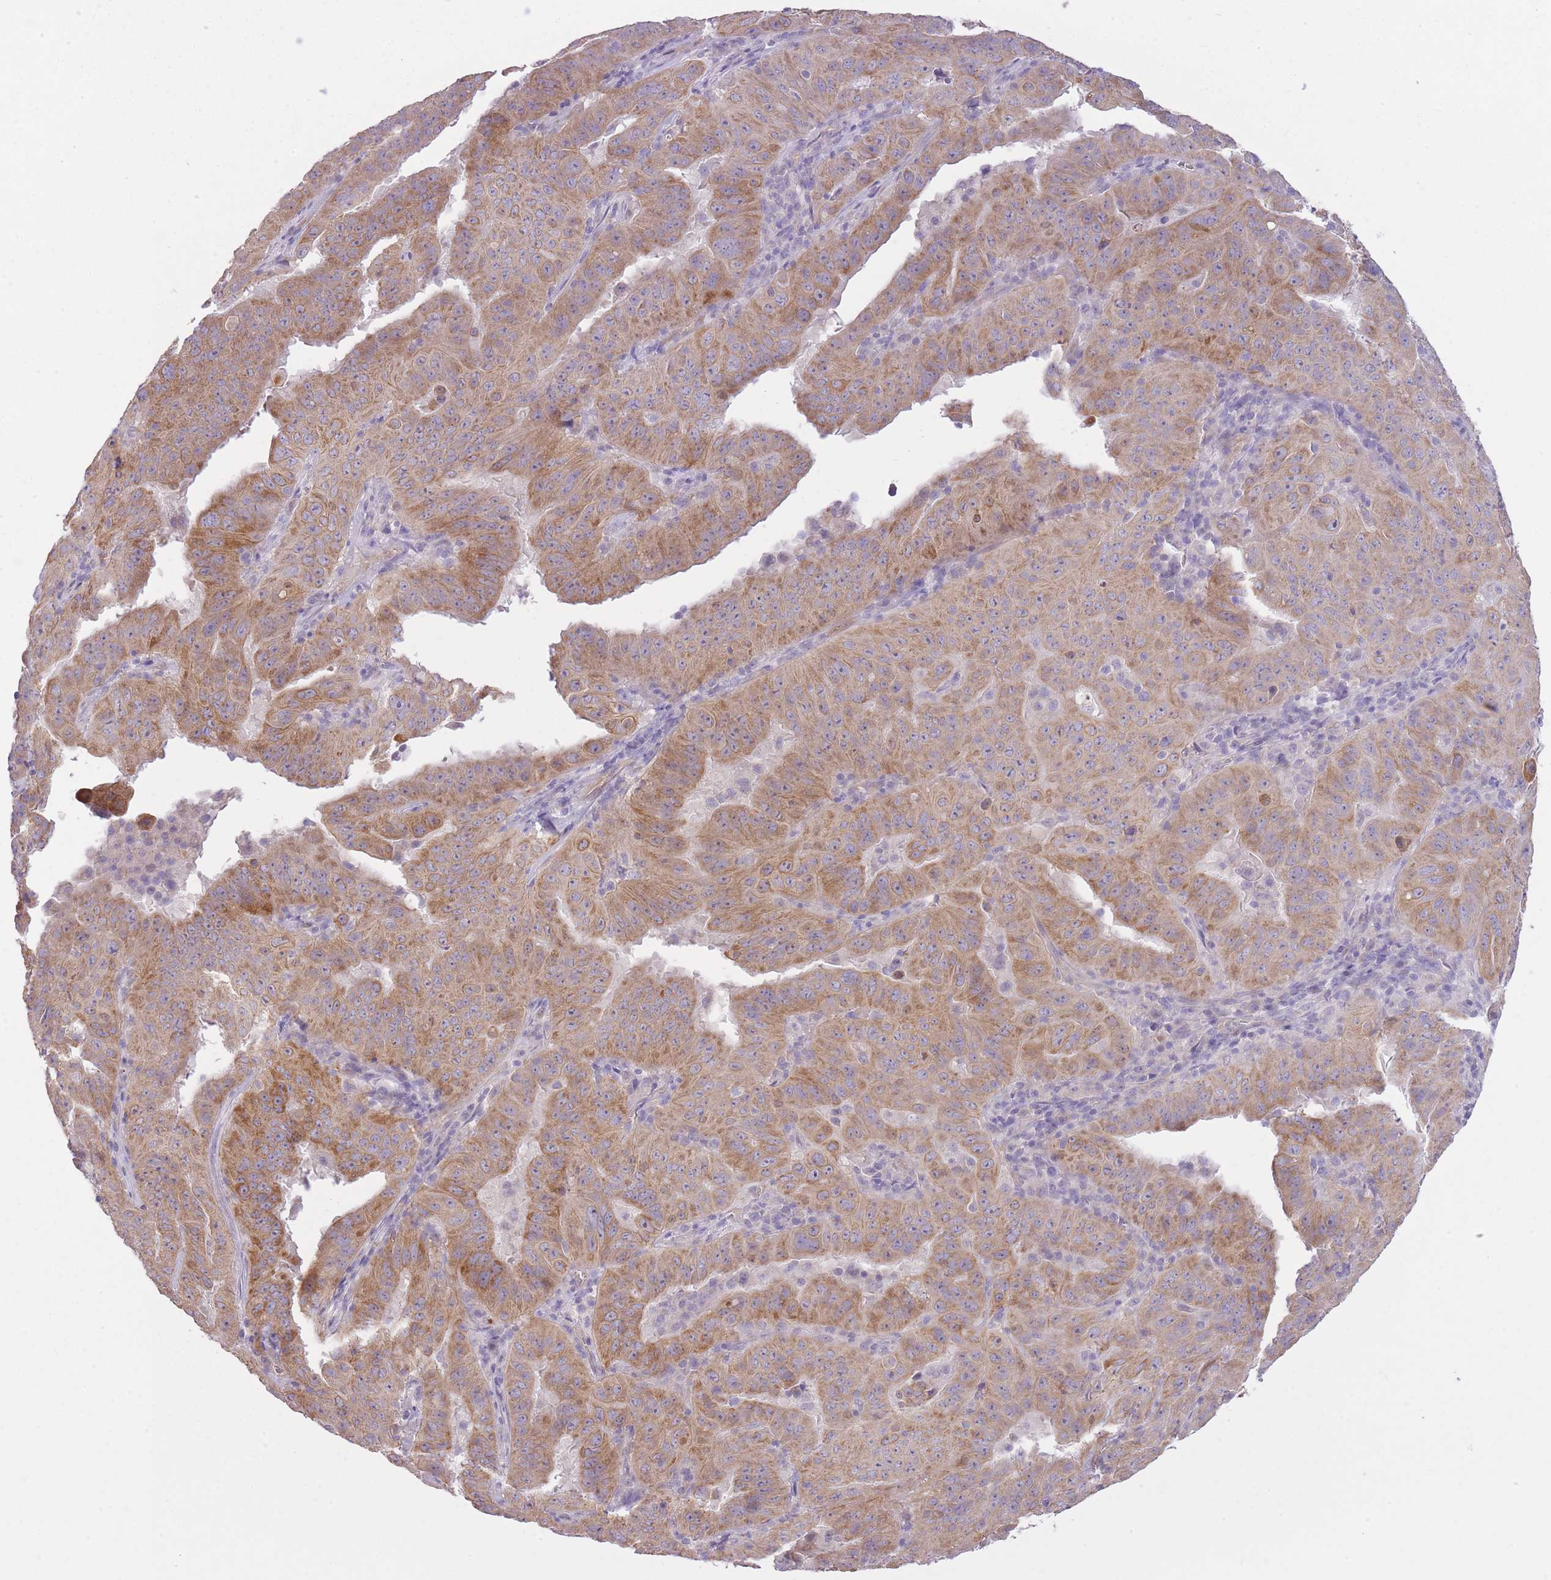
{"staining": {"intensity": "moderate", "quantity": ">75%", "location": "cytoplasmic/membranous"}, "tissue": "pancreatic cancer", "cell_type": "Tumor cells", "image_type": "cancer", "snomed": [{"axis": "morphology", "description": "Adenocarcinoma, NOS"}, {"axis": "topography", "description": "Pancreas"}], "caption": "IHC histopathology image of neoplastic tissue: human pancreatic adenocarcinoma stained using IHC reveals medium levels of moderate protein expression localized specifically in the cytoplasmic/membranous of tumor cells, appearing as a cytoplasmic/membranous brown color.", "gene": "REV1", "patient": {"sex": "male", "age": 63}}